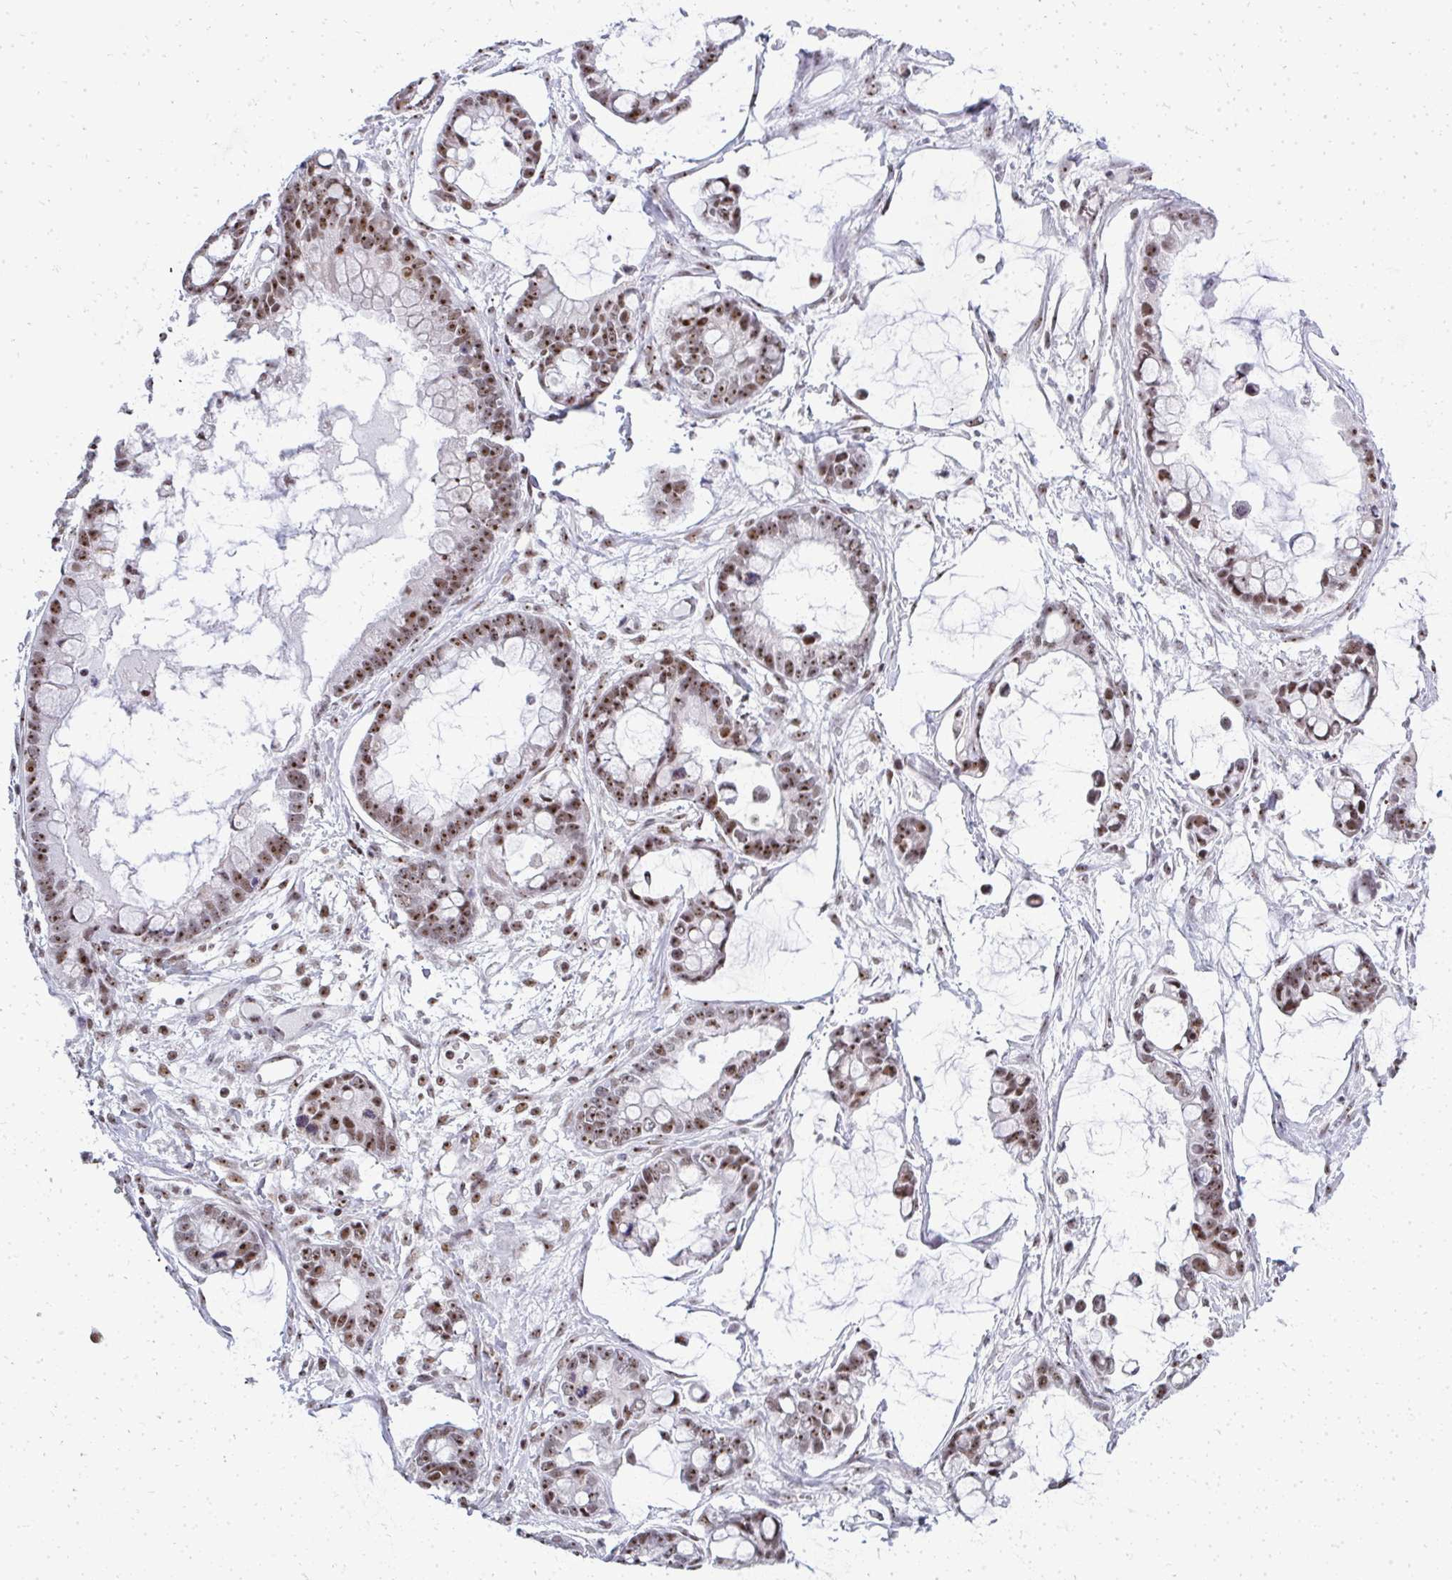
{"staining": {"intensity": "moderate", "quantity": ">75%", "location": "nuclear"}, "tissue": "ovarian cancer", "cell_type": "Tumor cells", "image_type": "cancer", "snomed": [{"axis": "morphology", "description": "Cystadenocarcinoma, mucinous, NOS"}, {"axis": "topography", "description": "Ovary"}], "caption": "Ovarian mucinous cystadenocarcinoma tissue demonstrates moderate nuclear staining in approximately >75% of tumor cells, visualized by immunohistochemistry.", "gene": "SIRT7", "patient": {"sex": "female", "age": 63}}